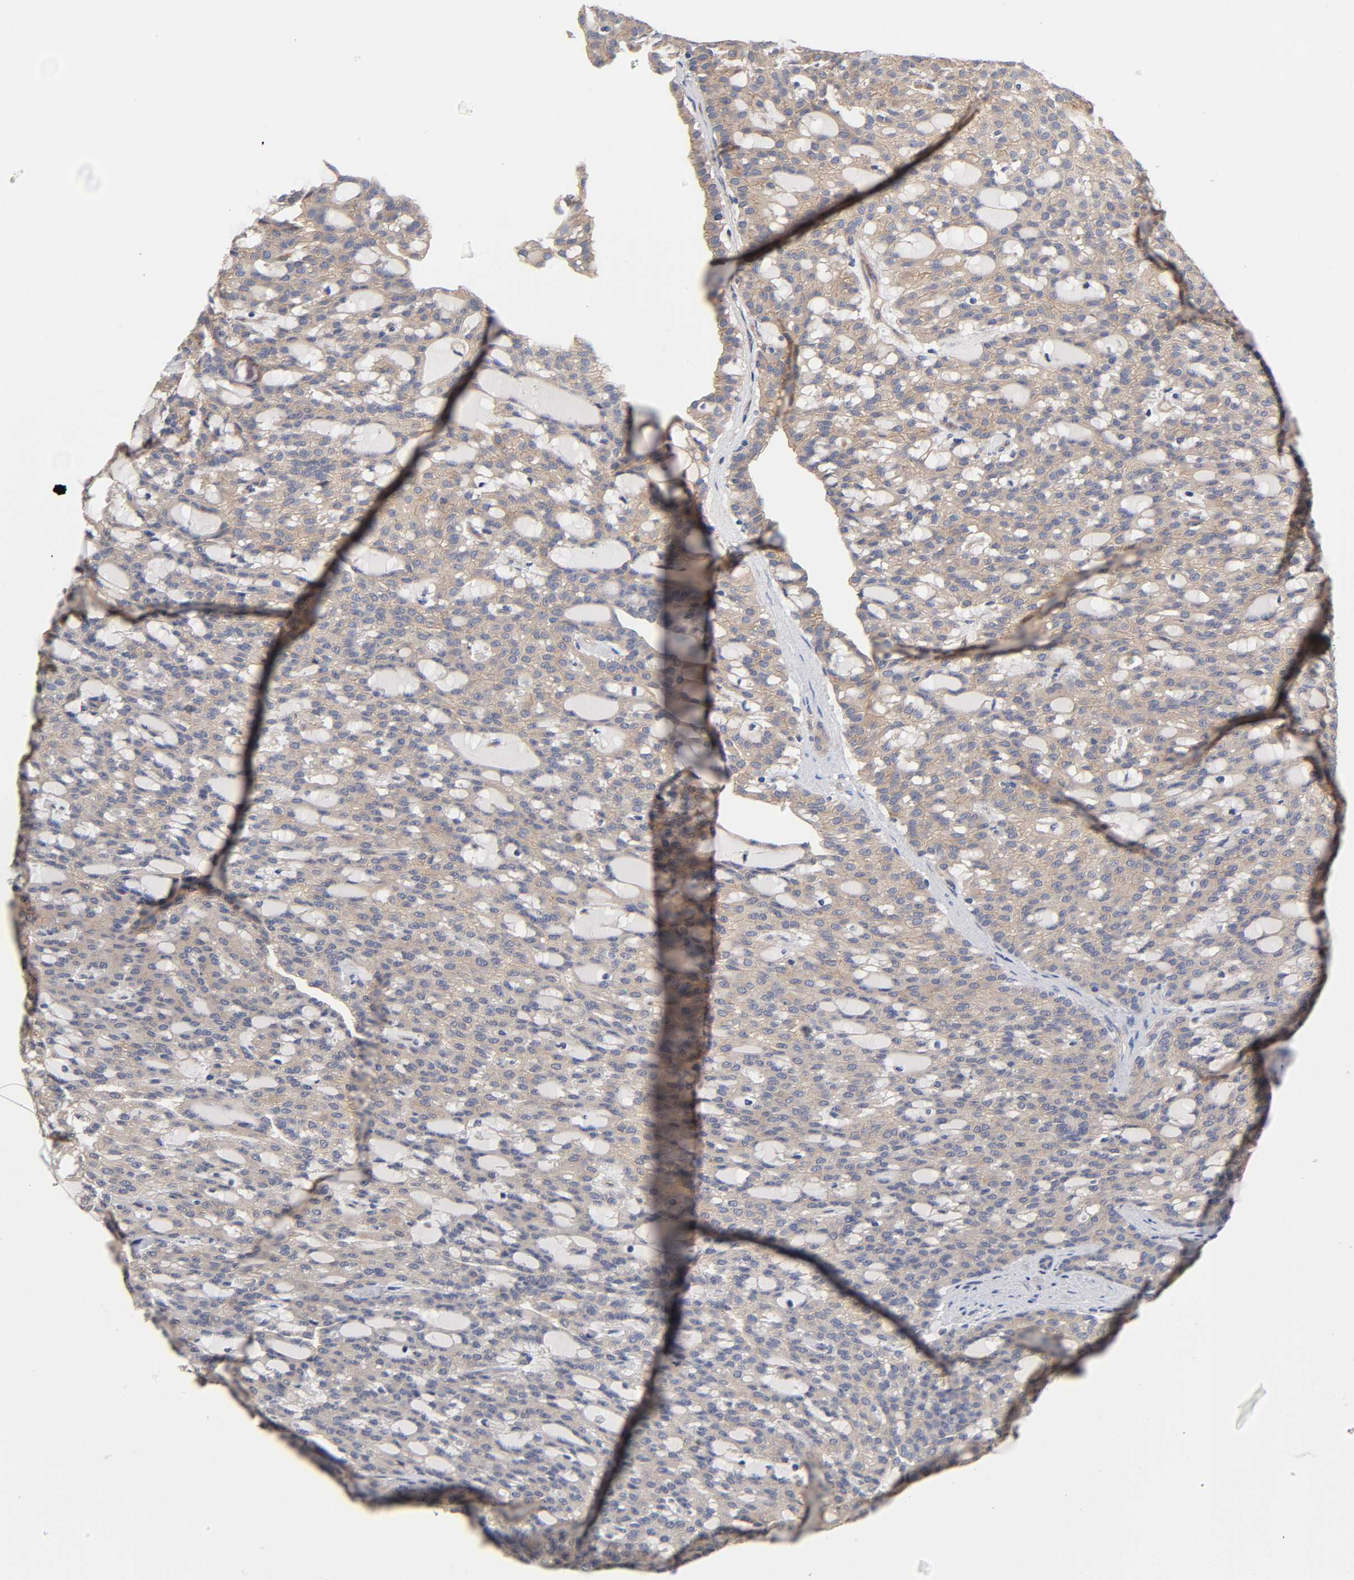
{"staining": {"intensity": "weak", "quantity": ">75%", "location": "cytoplasmic/membranous"}, "tissue": "renal cancer", "cell_type": "Tumor cells", "image_type": "cancer", "snomed": [{"axis": "morphology", "description": "Adenocarcinoma, NOS"}, {"axis": "topography", "description": "Kidney"}], "caption": "Human renal cancer stained with a brown dye shows weak cytoplasmic/membranous positive positivity in about >75% of tumor cells.", "gene": "RAB13", "patient": {"sex": "male", "age": 63}}